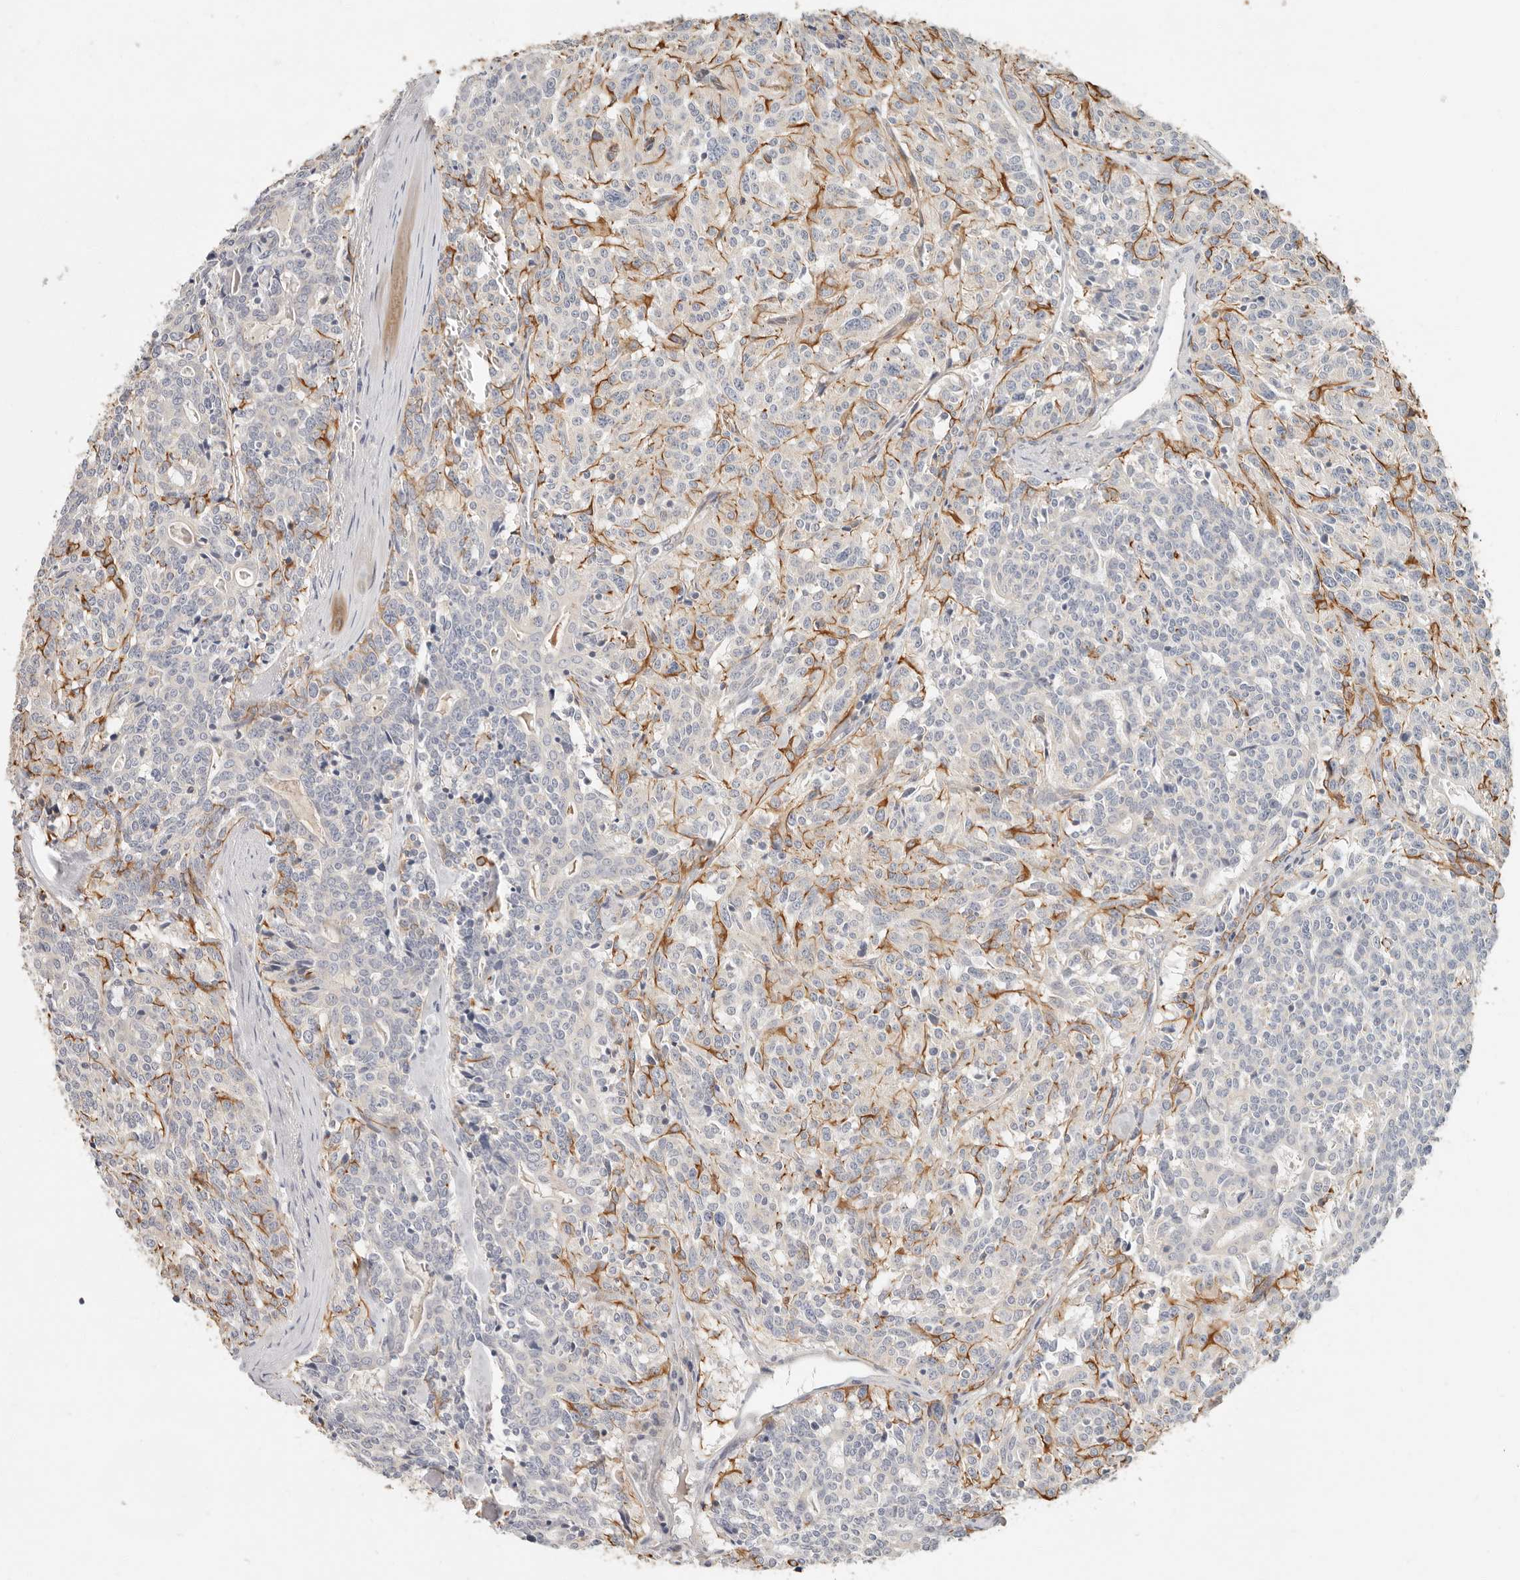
{"staining": {"intensity": "negative", "quantity": "none", "location": "none"}, "tissue": "carcinoid", "cell_type": "Tumor cells", "image_type": "cancer", "snomed": [{"axis": "morphology", "description": "Carcinoid, malignant, NOS"}, {"axis": "topography", "description": "Lung"}], "caption": "High magnification brightfield microscopy of malignant carcinoid stained with DAB (brown) and counterstained with hematoxylin (blue): tumor cells show no significant expression. (Brightfield microscopy of DAB immunohistochemistry at high magnification).", "gene": "SPRING1", "patient": {"sex": "female", "age": 46}}